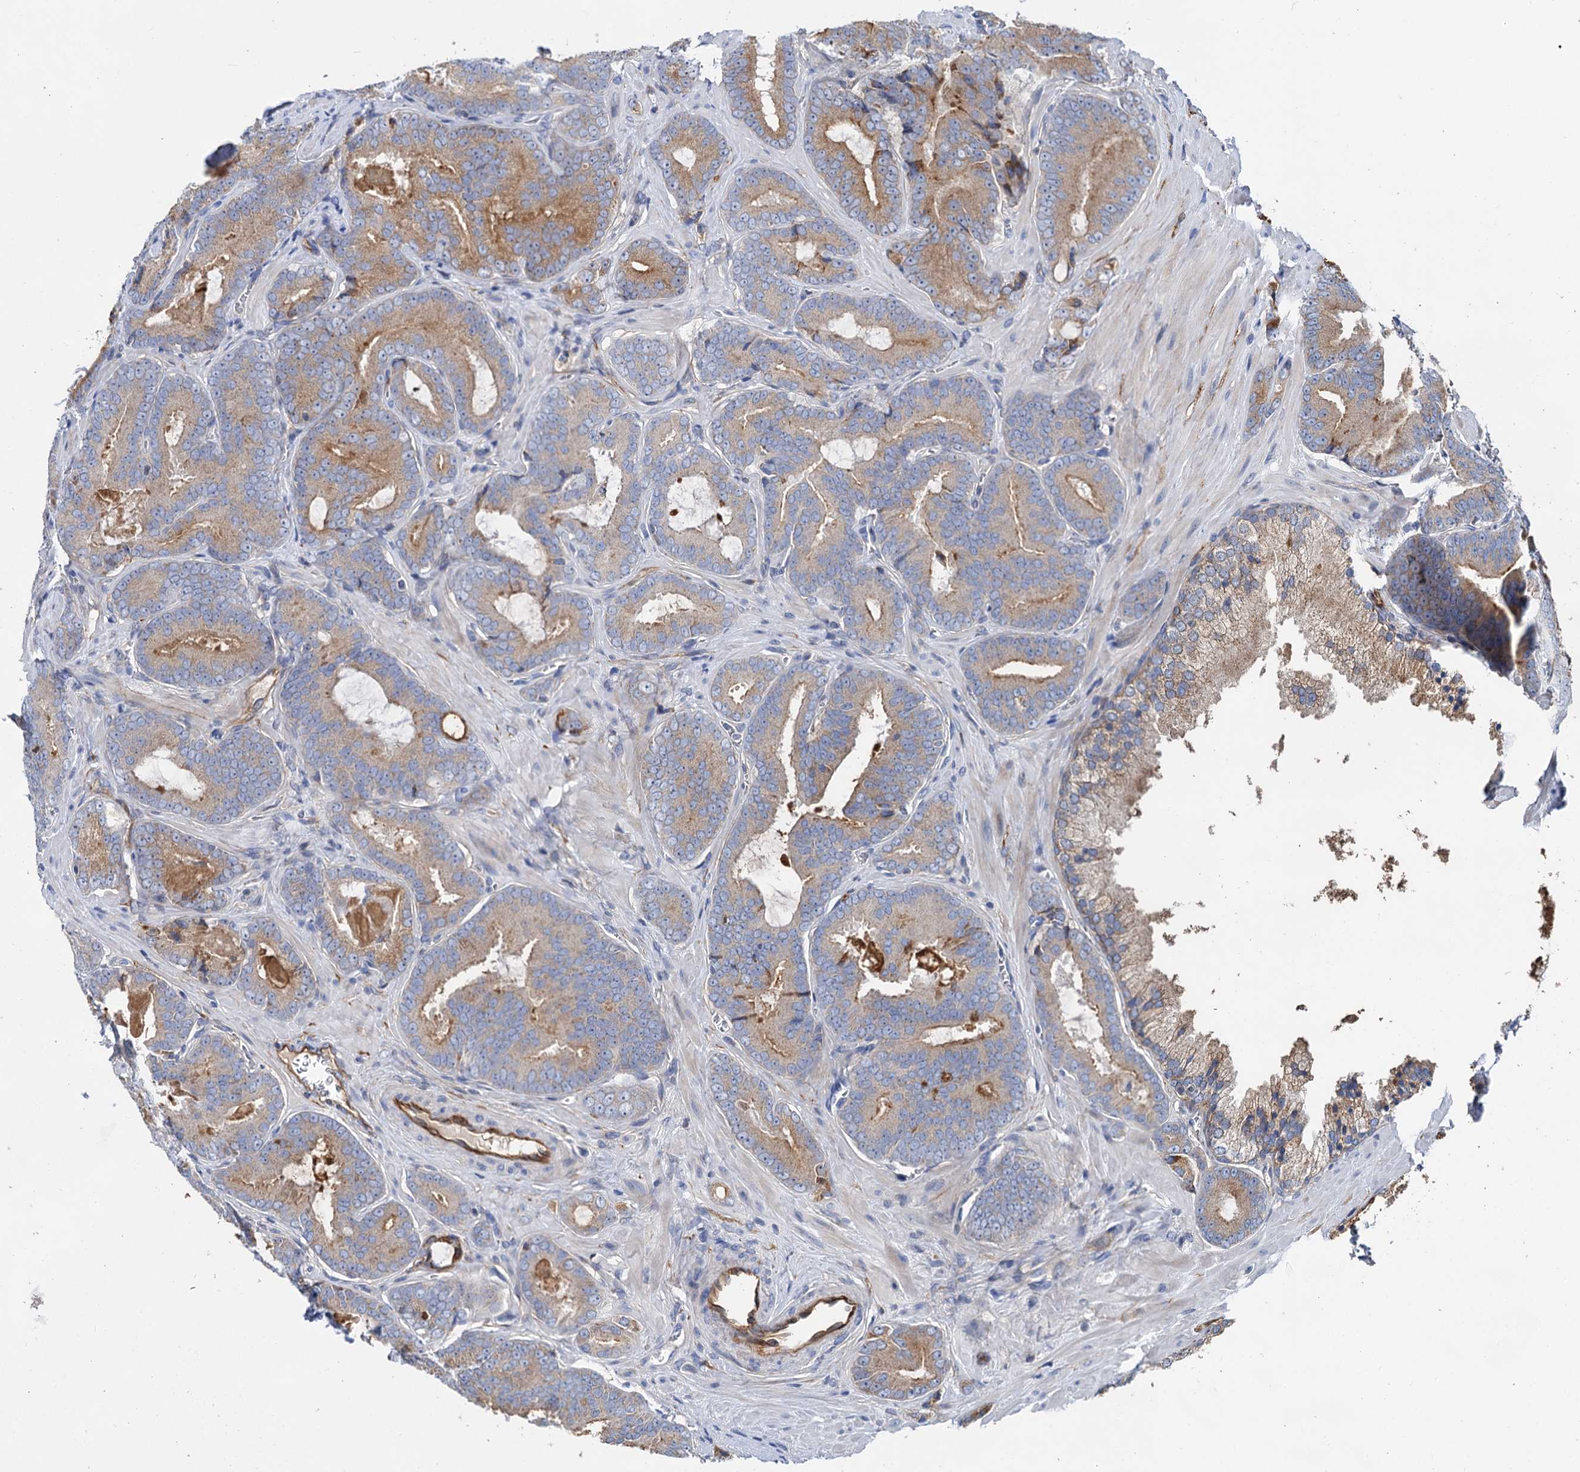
{"staining": {"intensity": "moderate", "quantity": "25%-75%", "location": "cytoplasmic/membranous"}, "tissue": "prostate cancer", "cell_type": "Tumor cells", "image_type": "cancer", "snomed": [{"axis": "morphology", "description": "Adenocarcinoma, High grade"}, {"axis": "topography", "description": "Prostate"}], "caption": "Immunohistochemistry (IHC) of human prostate adenocarcinoma (high-grade) exhibits medium levels of moderate cytoplasmic/membranous expression in approximately 25%-75% of tumor cells.", "gene": "ABLIM1", "patient": {"sex": "male", "age": 66}}